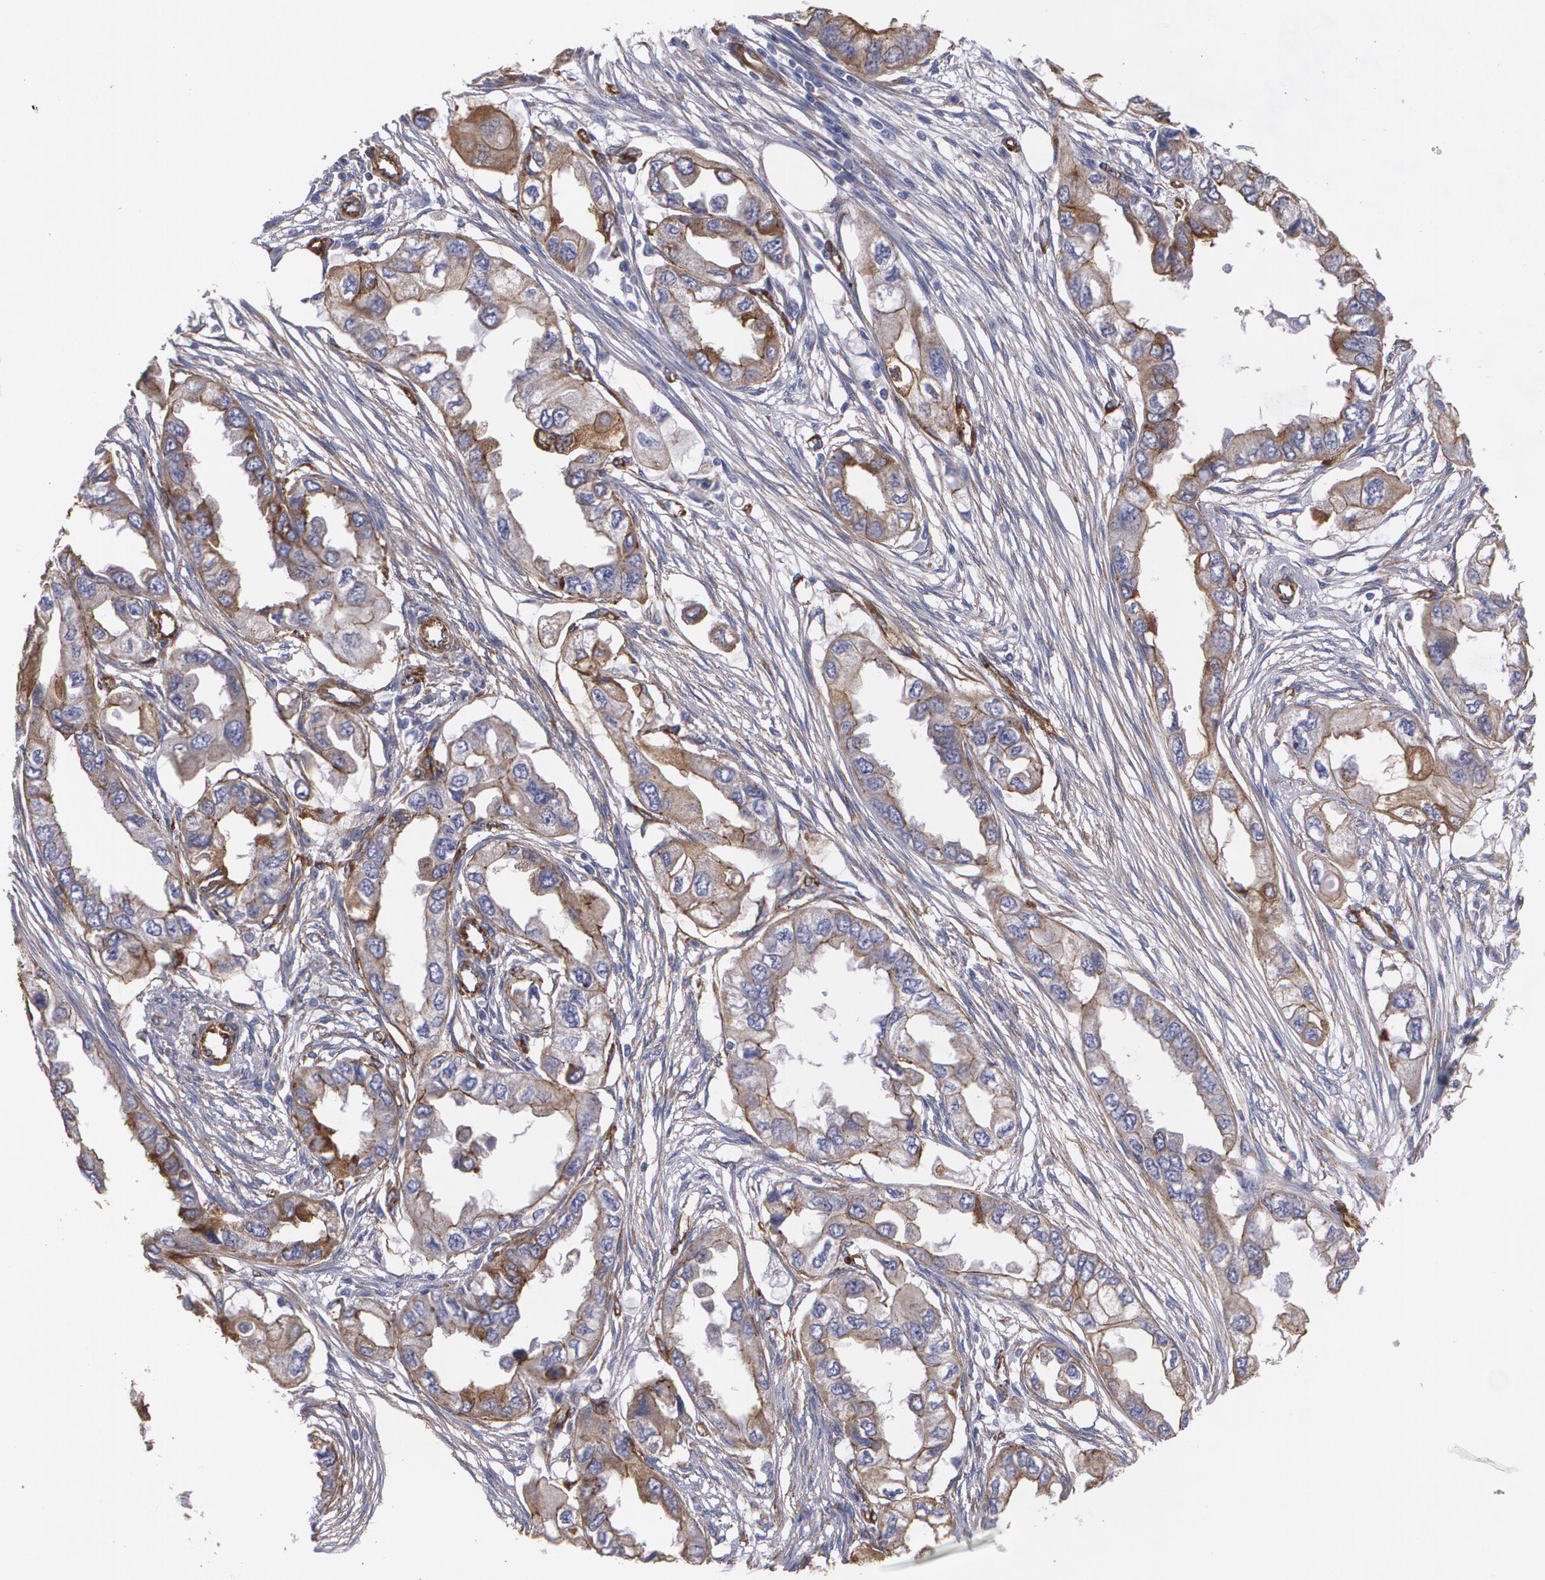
{"staining": {"intensity": "strong", "quantity": ">75%", "location": "cytoplasmic/membranous"}, "tissue": "endometrial cancer", "cell_type": "Tumor cells", "image_type": "cancer", "snomed": [{"axis": "morphology", "description": "Adenocarcinoma, NOS"}, {"axis": "topography", "description": "Endometrium"}], "caption": "Endometrial adenocarcinoma was stained to show a protein in brown. There is high levels of strong cytoplasmic/membranous positivity in about >75% of tumor cells.", "gene": "TJP1", "patient": {"sex": "female", "age": 67}}